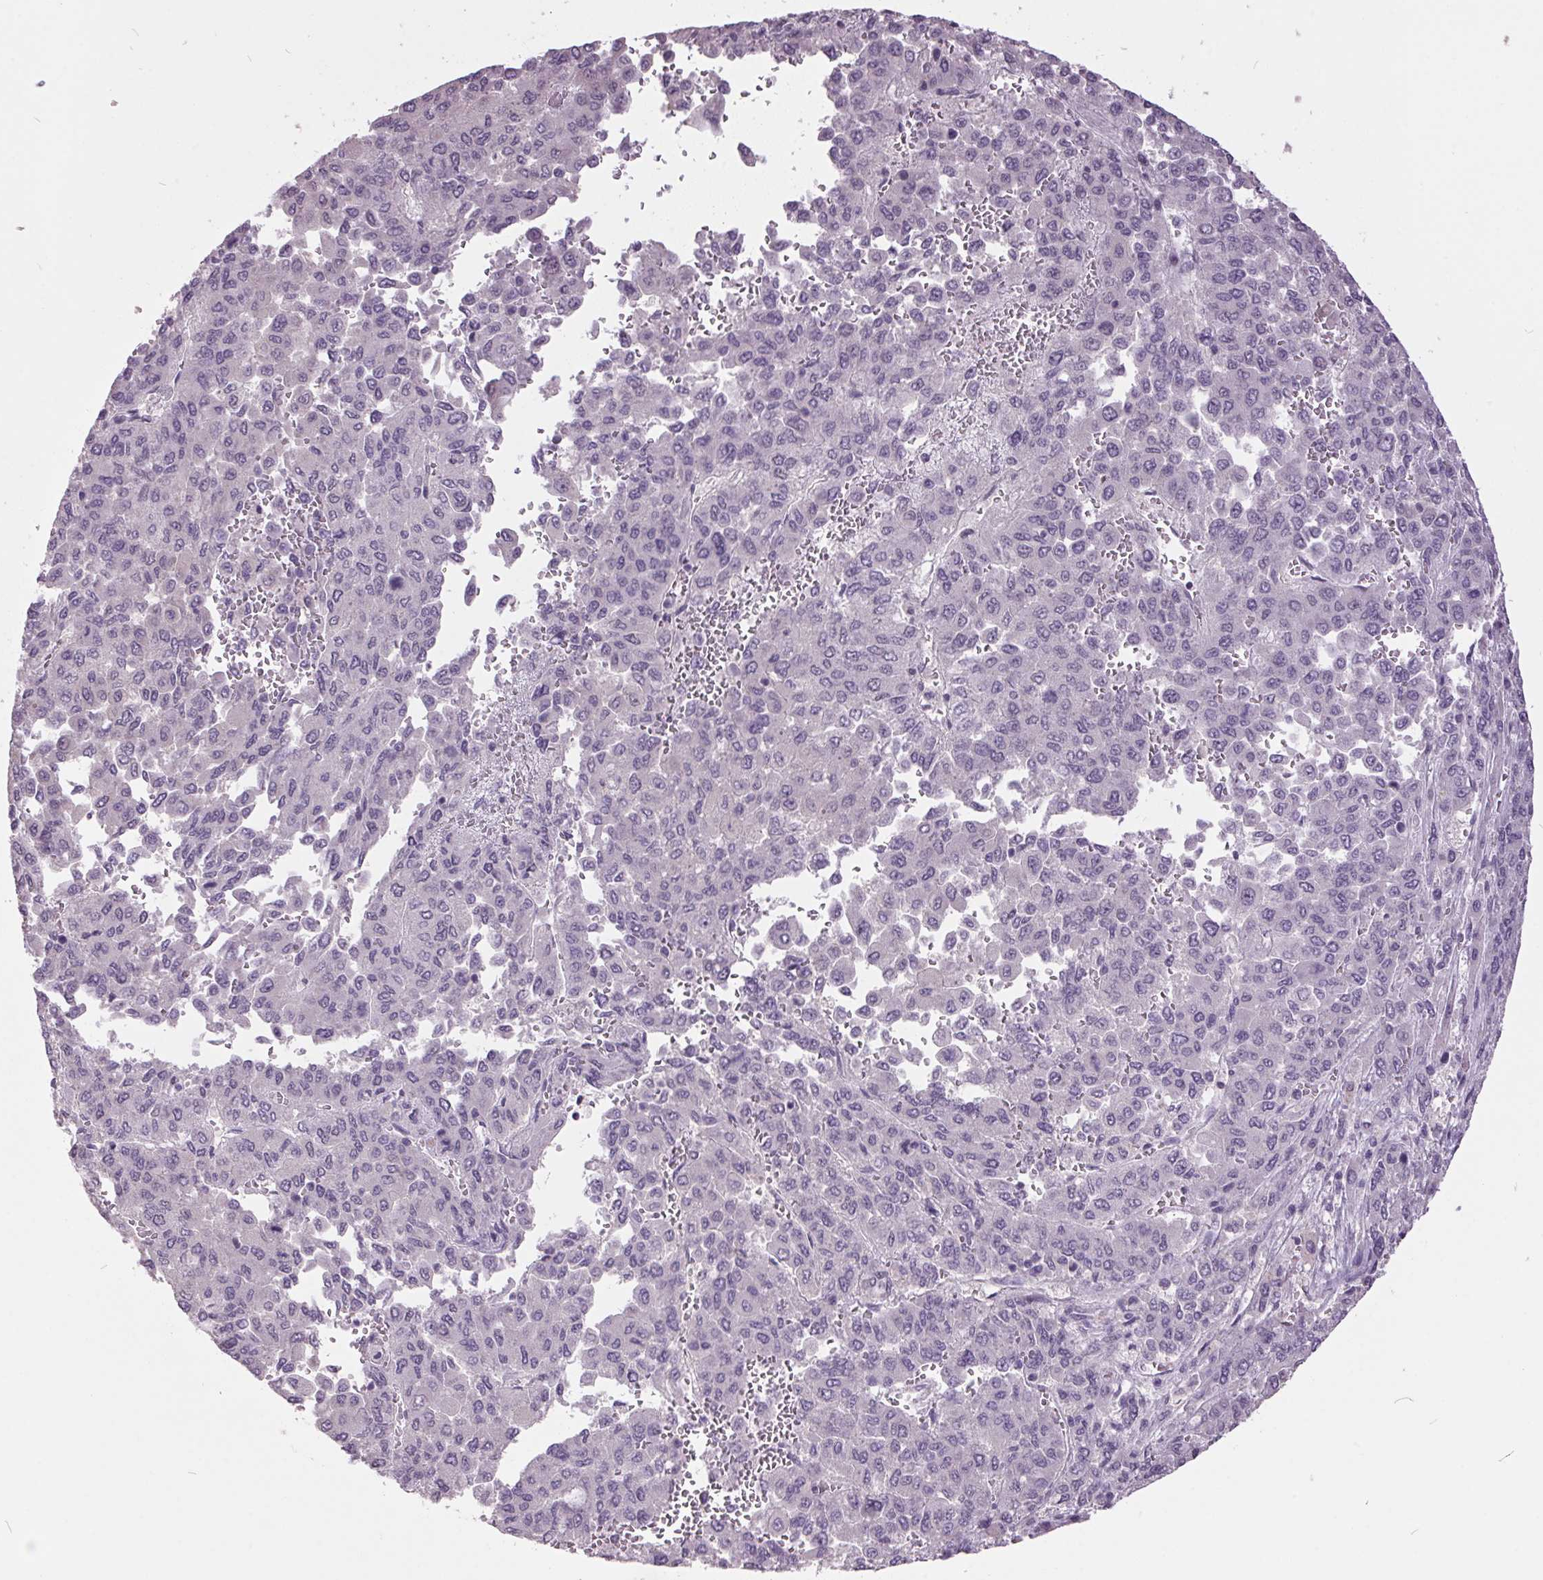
{"staining": {"intensity": "negative", "quantity": "none", "location": "none"}, "tissue": "liver cancer", "cell_type": "Tumor cells", "image_type": "cancer", "snomed": [{"axis": "morphology", "description": "Carcinoma, Hepatocellular, NOS"}, {"axis": "topography", "description": "Liver"}], "caption": "Hepatocellular carcinoma (liver) stained for a protein using immunohistochemistry exhibits no positivity tumor cells.", "gene": "C2orf16", "patient": {"sex": "female", "age": 41}}